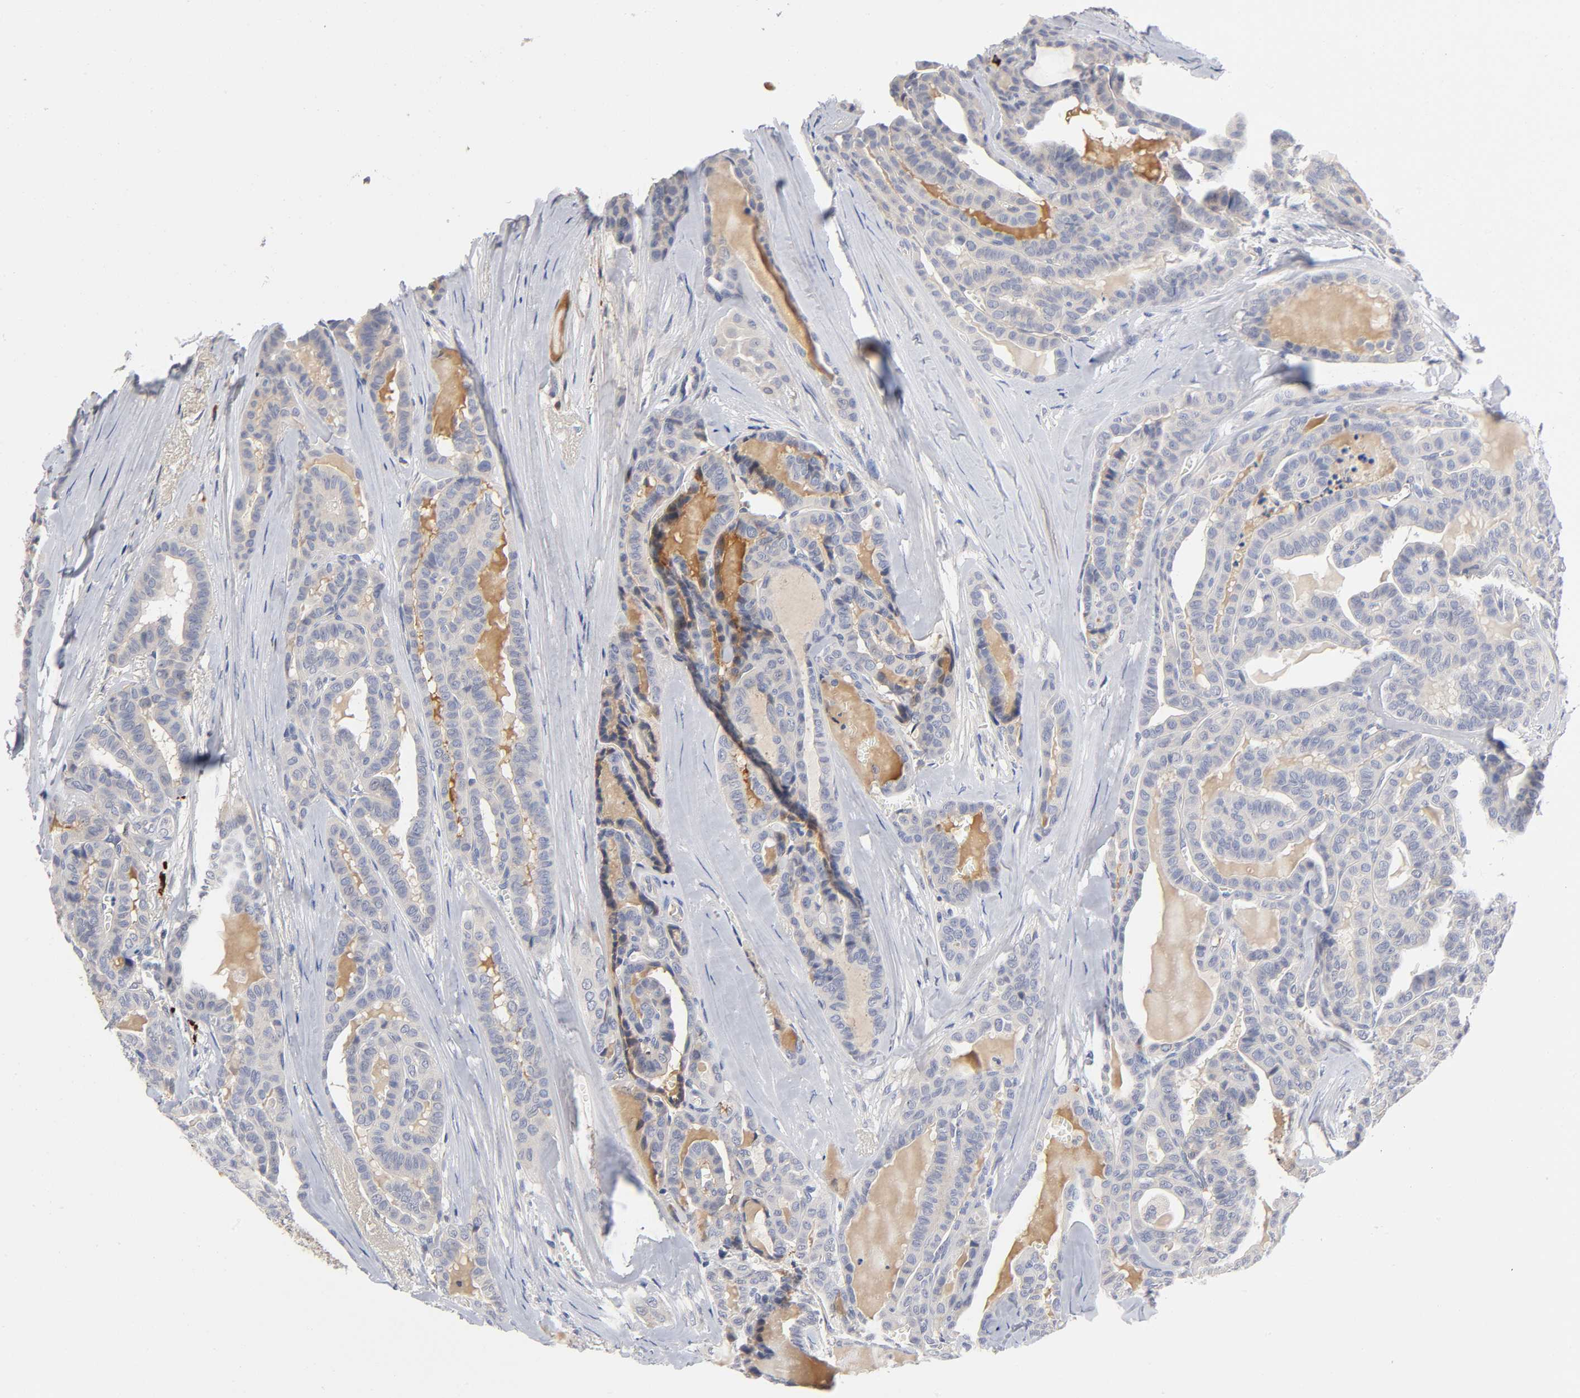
{"staining": {"intensity": "weak", "quantity": ">75%", "location": "cytoplasmic/membranous"}, "tissue": "thyroid cancer", "cell_type": "Tumor cells", "image_type": "cancer", "snomed": [{"axis": "morphology", "description": "Carcinoma, NOS"}, {"axis": "topography", "description": "Thyroid gland"}], "caption": "An immunohistochemistry histopathology image of neoplastic tissue is shown. Protein staining in brown labels weak cytoplasmic/membranous positivity in thyroid carcinoma within tumor cells. Nuclei are stained in blue.", "gene": "NOVA1", "patient": {"sex": "female", "age": 91}}